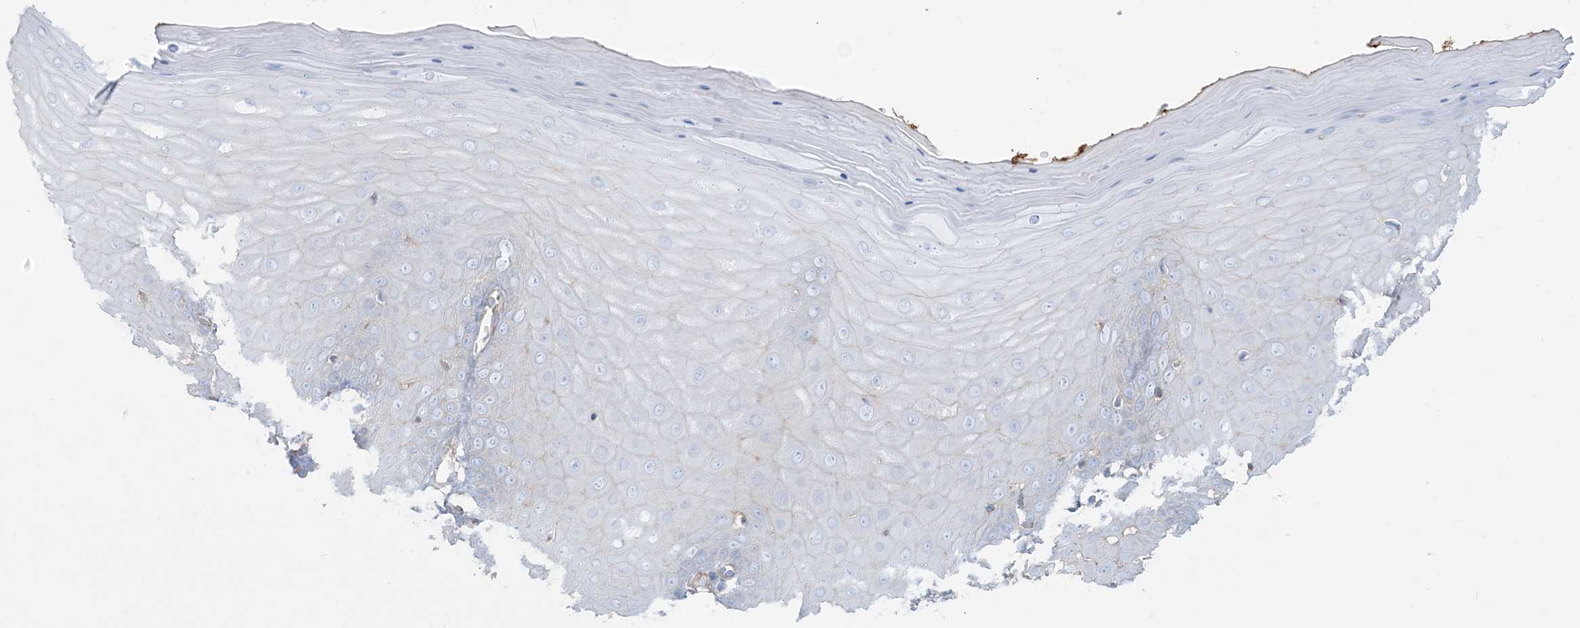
{"staining": {"intensity": "negative", "quantity": "none", "location": "none"}, "tissue": "cervix", "cell_type": "Glandular cells", "image_type": "normal", "snomed": [{"axis": "morphology", "description": "Normal tissue, NOS"}, {"axis": "topography", "description": "Cervix"}], "caption": "IHC of unremarkable cervix reveals no staining in glandular cells. (Immunohistochemistry (ihc), brightfield microscopy, high magnification).", "gene": "GTF3C2", "patient": {"sex": "female", "age": 55}}